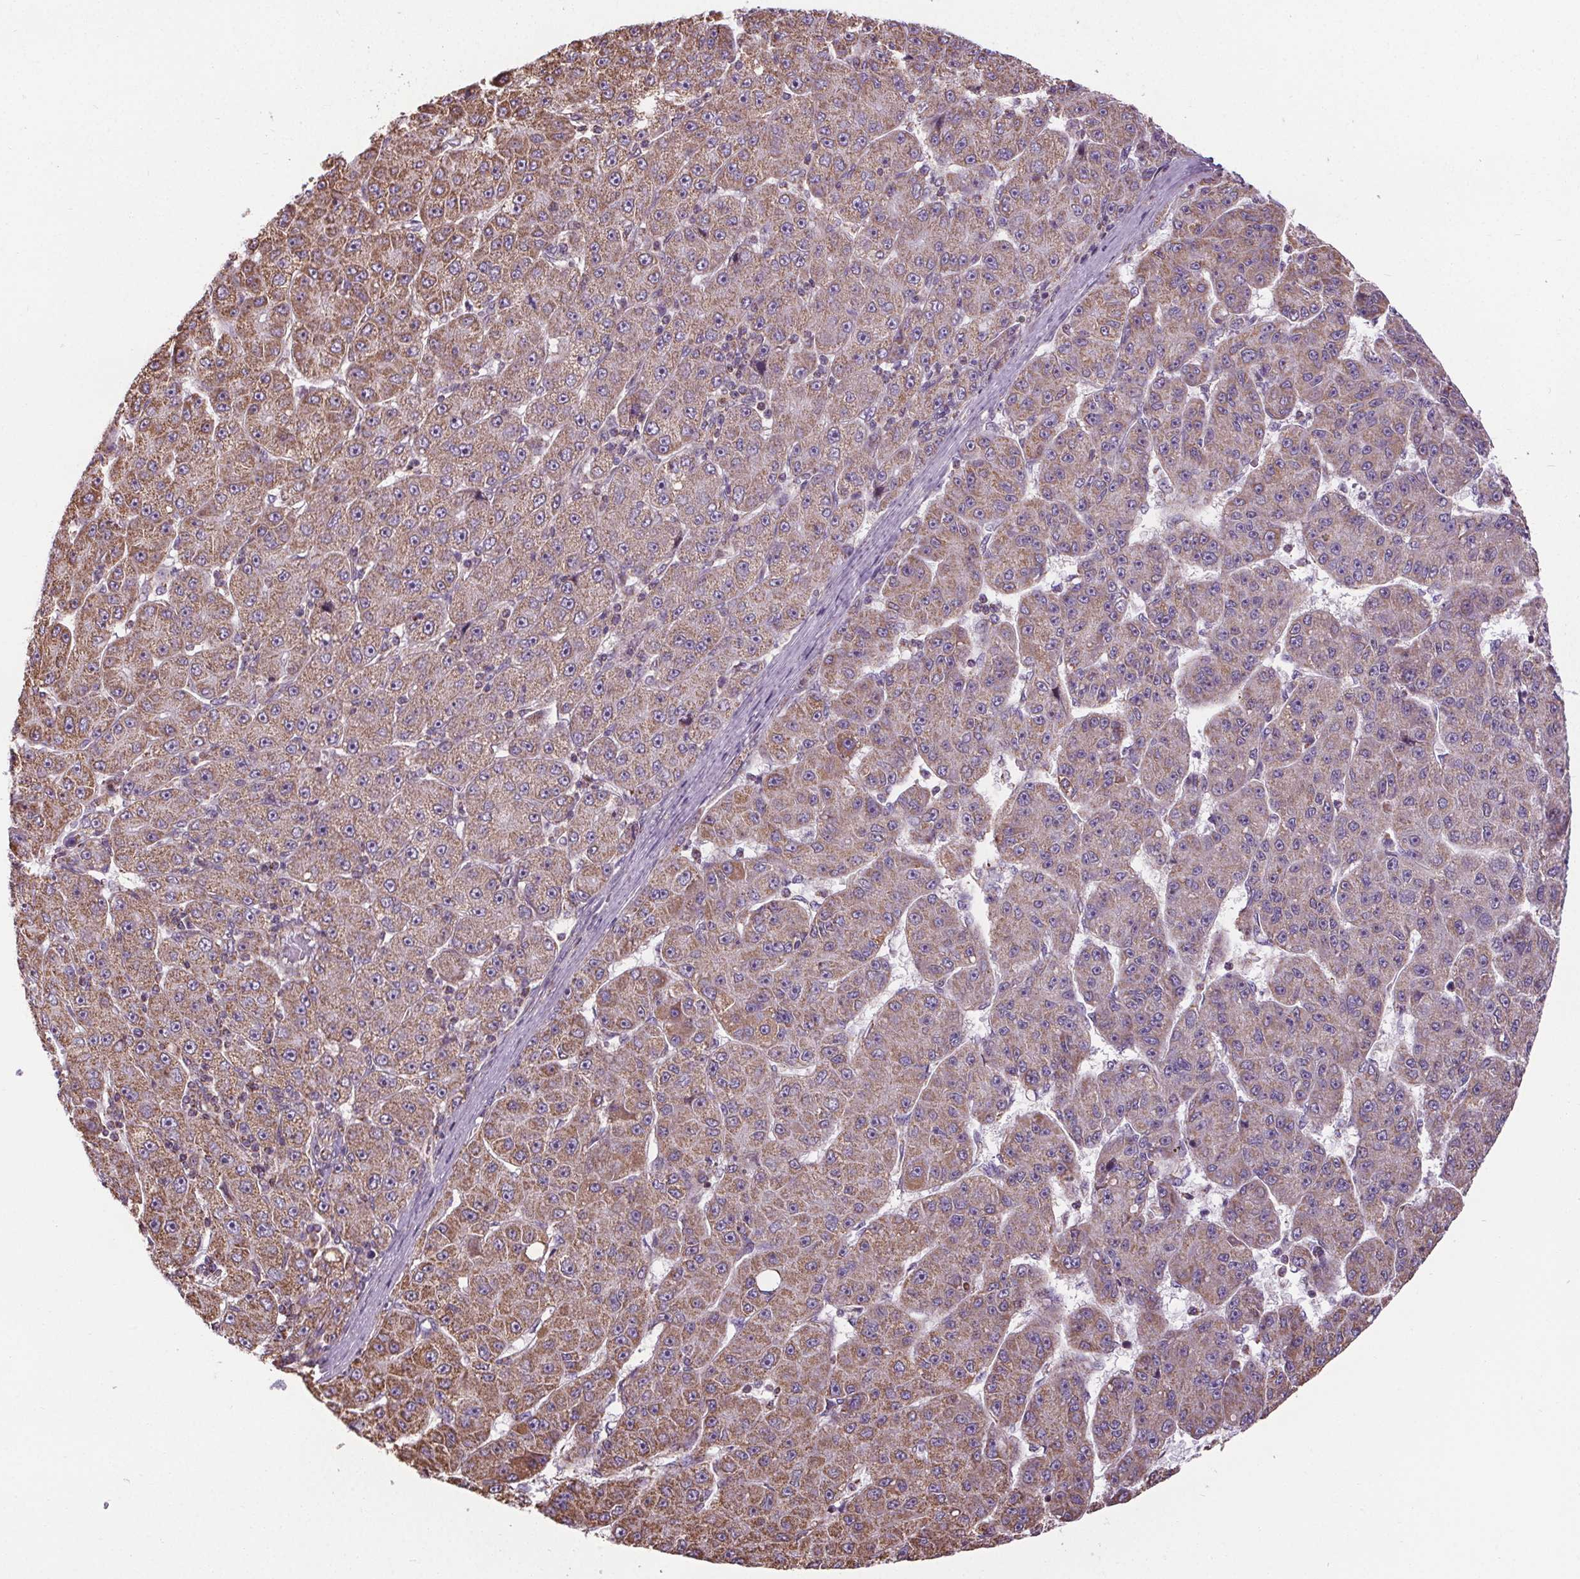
{"staining": {"intensity": "moderate", "quantity": "25%-75%", "location": "cytoplasmic/membranous"}, "tissue": "liver cancer", "cell_type": "Tumor cells", "image_type": "cancer", "snomed": [{"axis": "morphology", "description": "Carcinoma, Hepatocellular, NOS"}, {"axis": "topography", "description": "Liver"}], "caption": "Immunohistochemical staining of liver cancer demonstrates moderate cytoplasmic/membranous protein expression in approximately 25%-75% of tumor cells.", "gene": "ZNF548", "patient": {"sex": "male", "age": 67}}